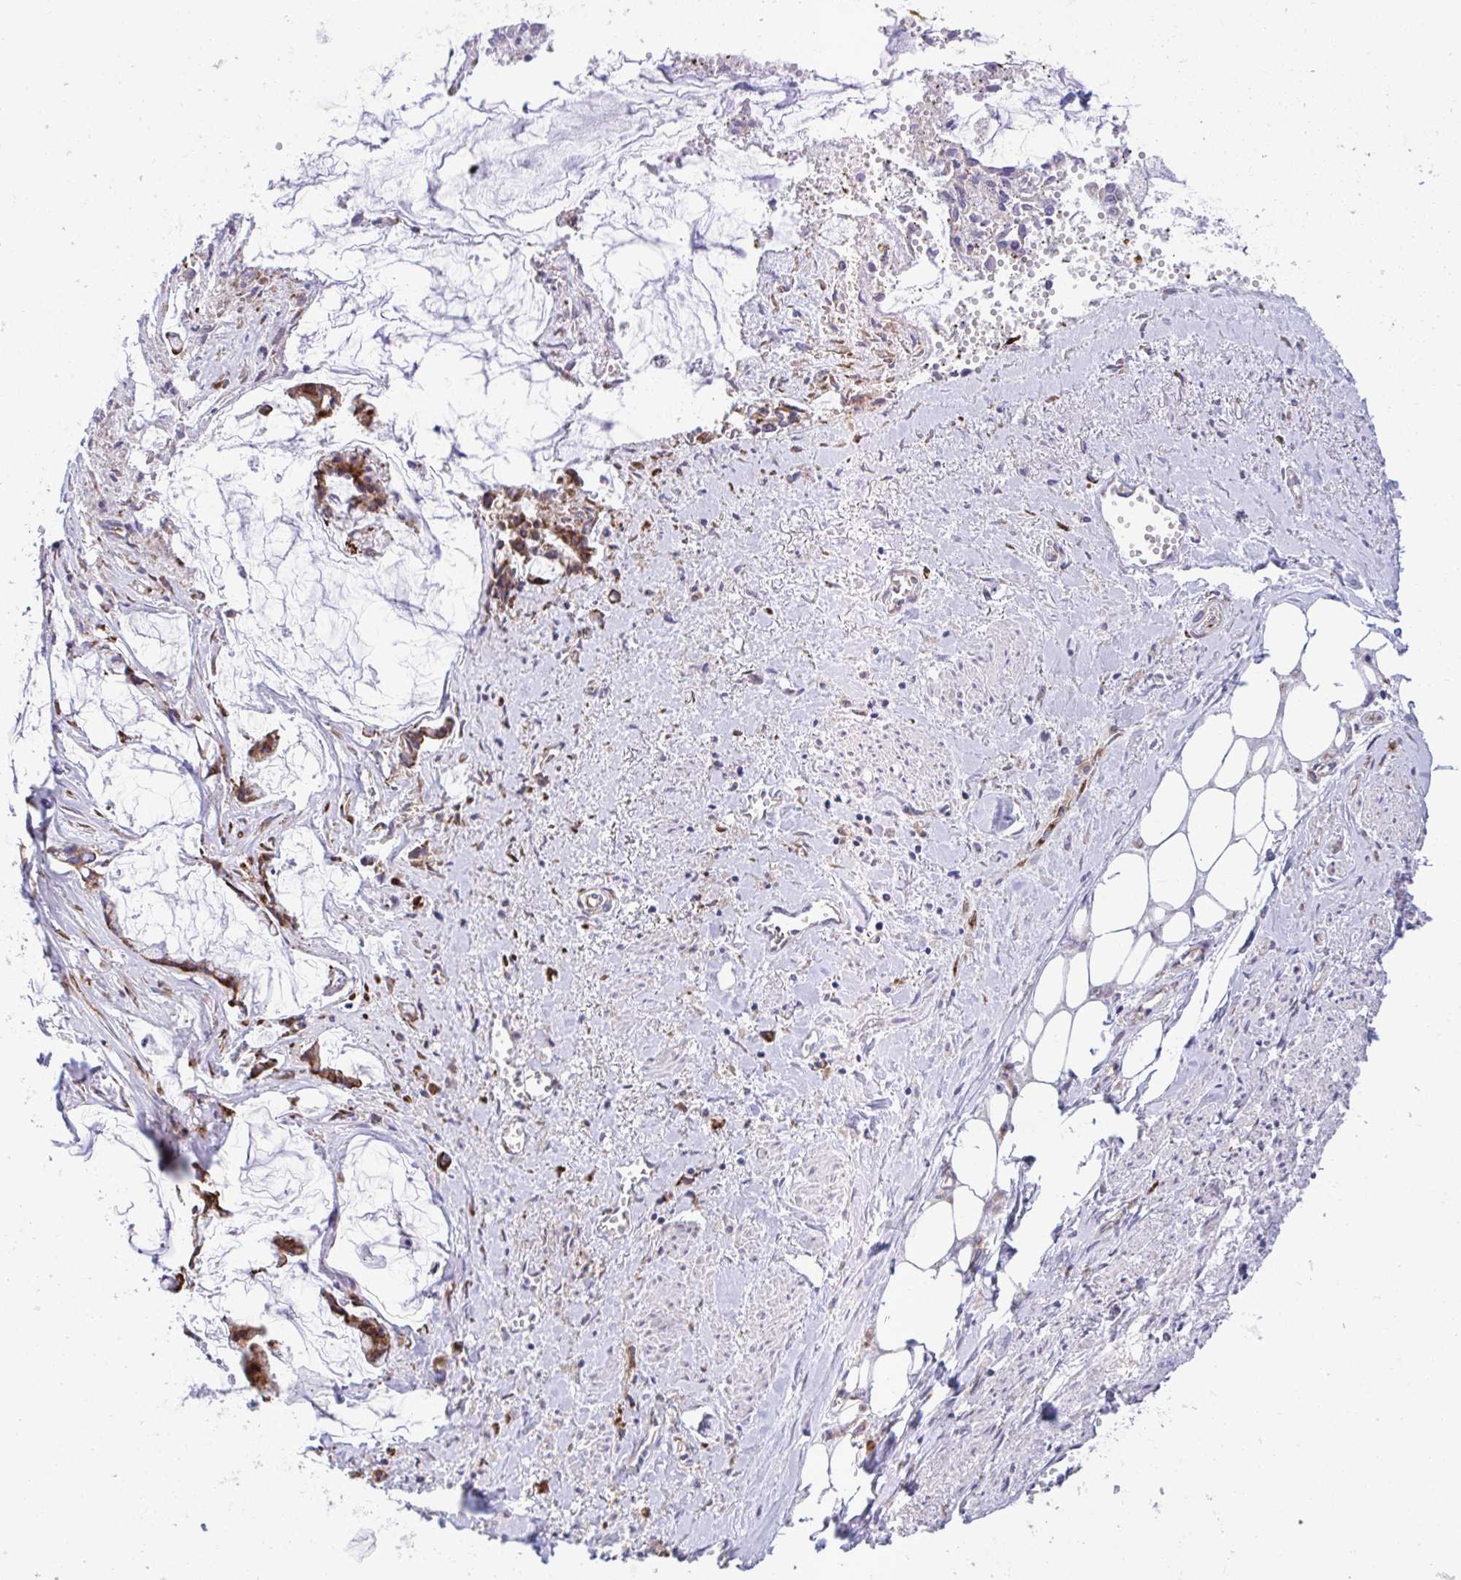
{"staining": {"intensity": "moderate", "quantity": ">75%", "location": "cytoplasmic/membranous"}, "tissue": "ovarian cancer", "cell_type": "Tumor cells", "image_type": "cancer", "snomed": [{"axis": "morphology", "description": "Cystadenocarcinoma, mucinous, NOS"}, {"axis": "topography", "description": "Ovary"}], "caption": "Protein expression analysis of human mucinous cystadenocarcinoma (ovarian) reveals moderate cytoplasmic/membranous expression in approximately >75% of tumor cells.", "gene": "RPS15", "patient": {"sex": "female", "age": 90}}